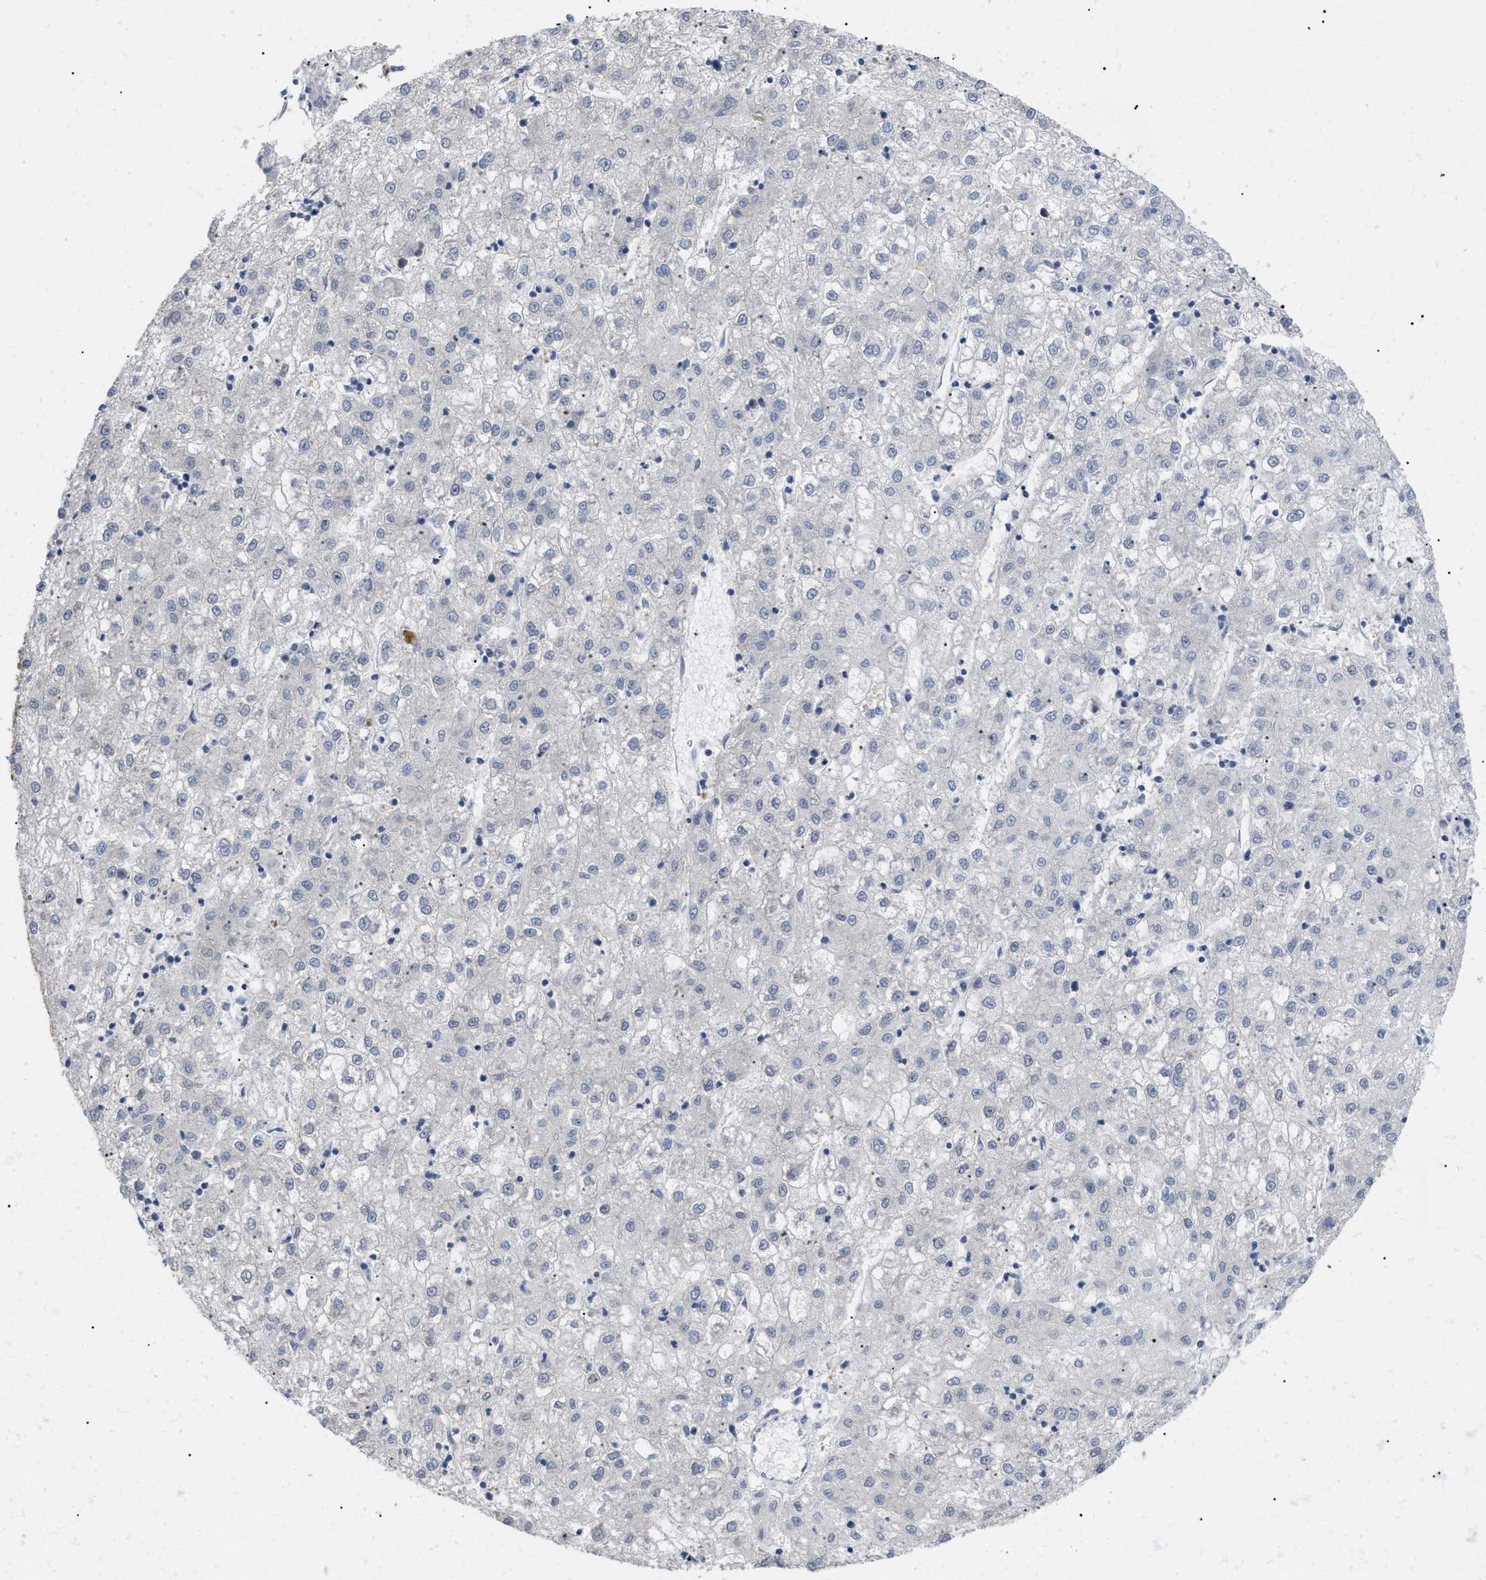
{"staining": {"intensity": "negative", "quantity": "none", "location": "none"}, "tissue": "liver cancer", "cell_type": "Tumor cells", "image_type": "cancer", "snomed": [{"axis": "morphology", "description": "Carcinoma, Hepatocellular, NOS"}, {"axis": "topography", "description": "Liver"}], "caption": "Immunohistochemical staining of liver hepatocellular carcinoma demonstrates no significant expression in tumor cells. (IHC, brightfield microscopy, high magnification).", "gene": "CSNK1A1", "patient": {"sex": "male", "age": 72}}